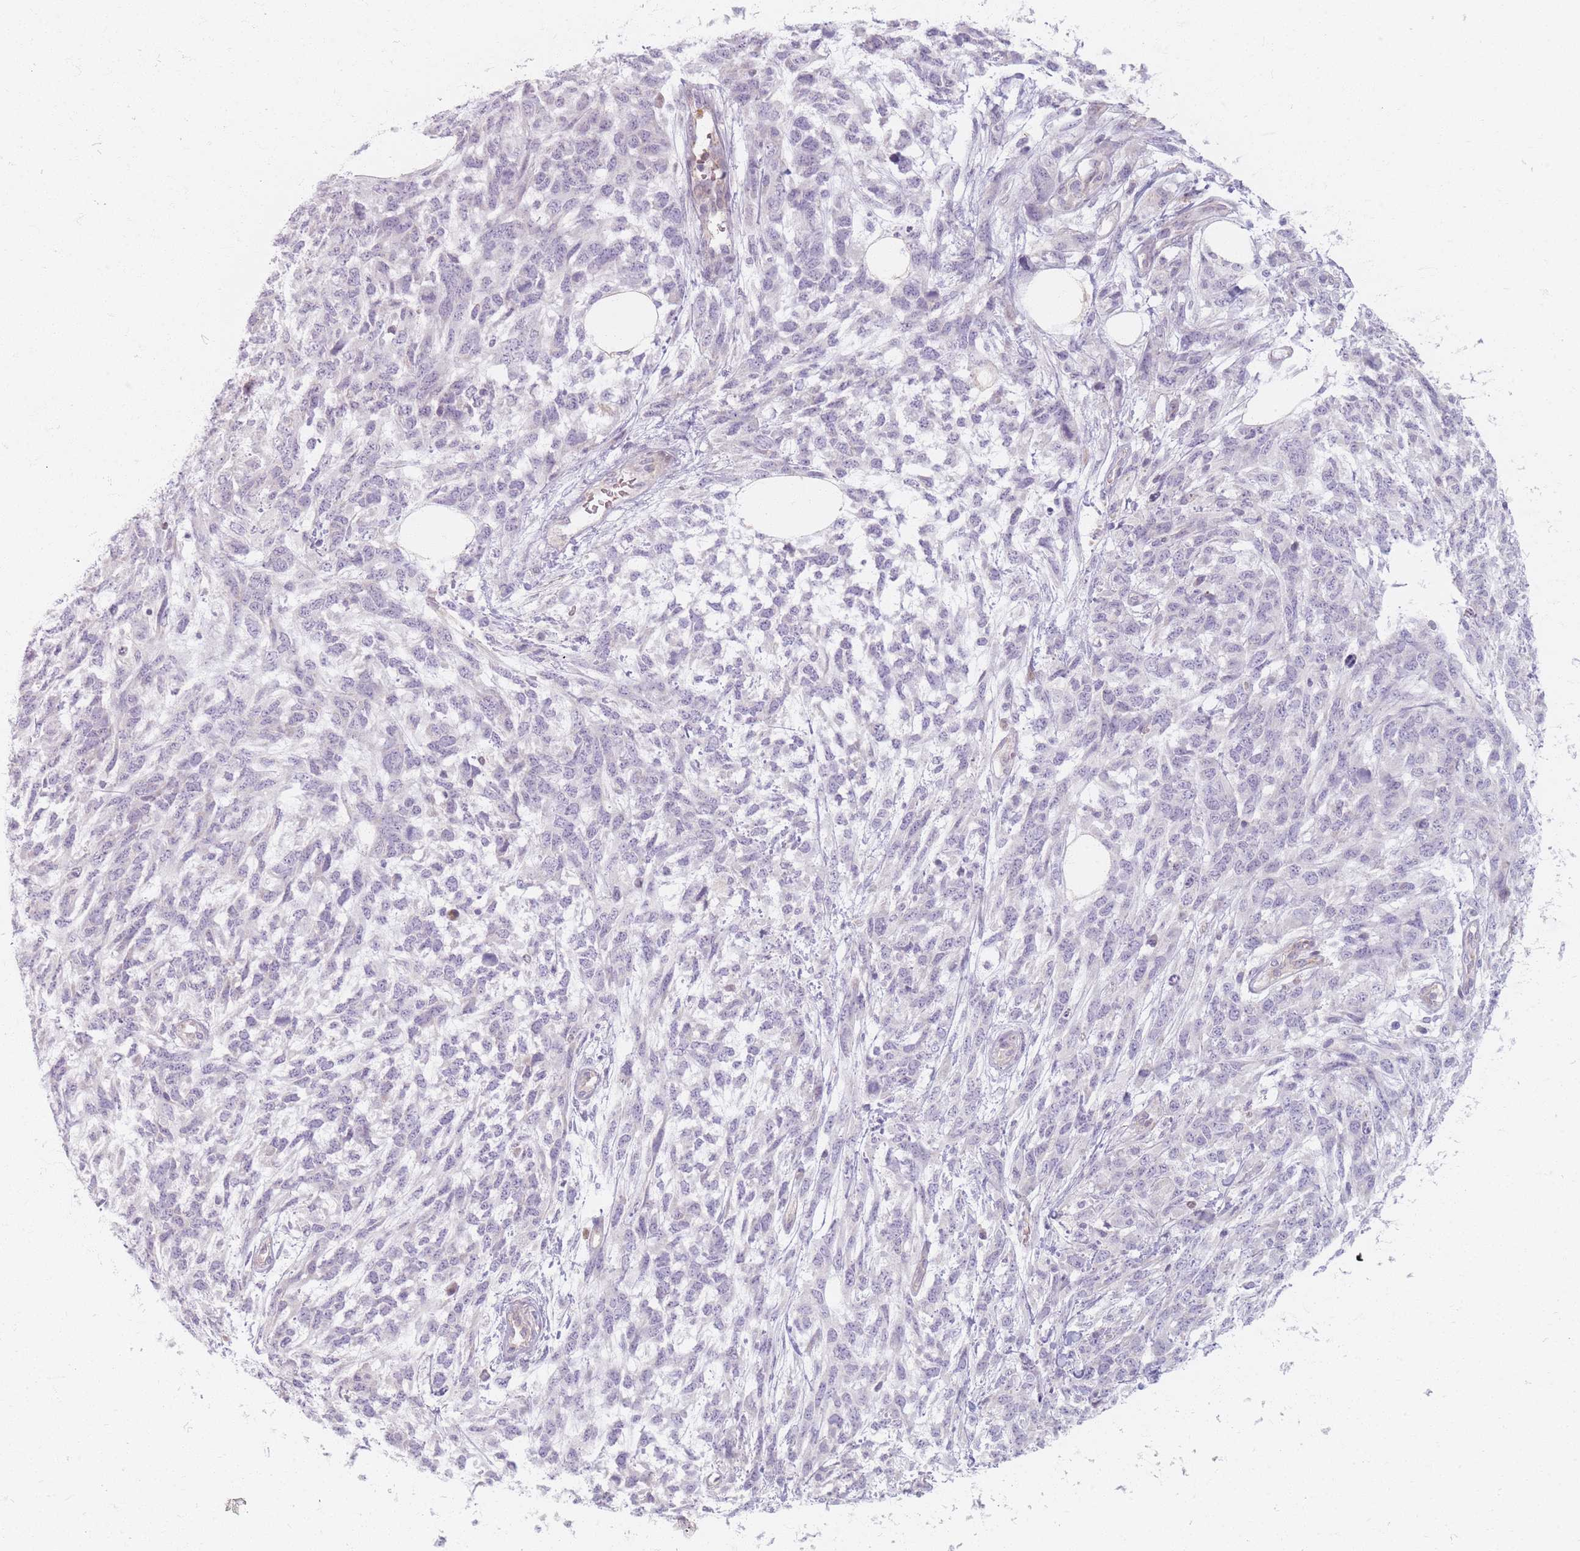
{"staining": {"intensity": "negative", "quantity": "none", "location": "none"}, "tissue": "melanoma", "cell_type": "Tumor cells", "image_type": "cancer", "snomed": [{"axis": "morphology", "description": "Normal morphology"}, {"axis": "morphology", "description": "Malignant melanoma, NOS"}, {"axis": "topography", "description": "Skin"}], "caption": "Immunohistochemistry of human melanoma displays no staining in tumor cells.", "gene": "CHCHD7", "patient": {"sex": "female", "age": 72}}